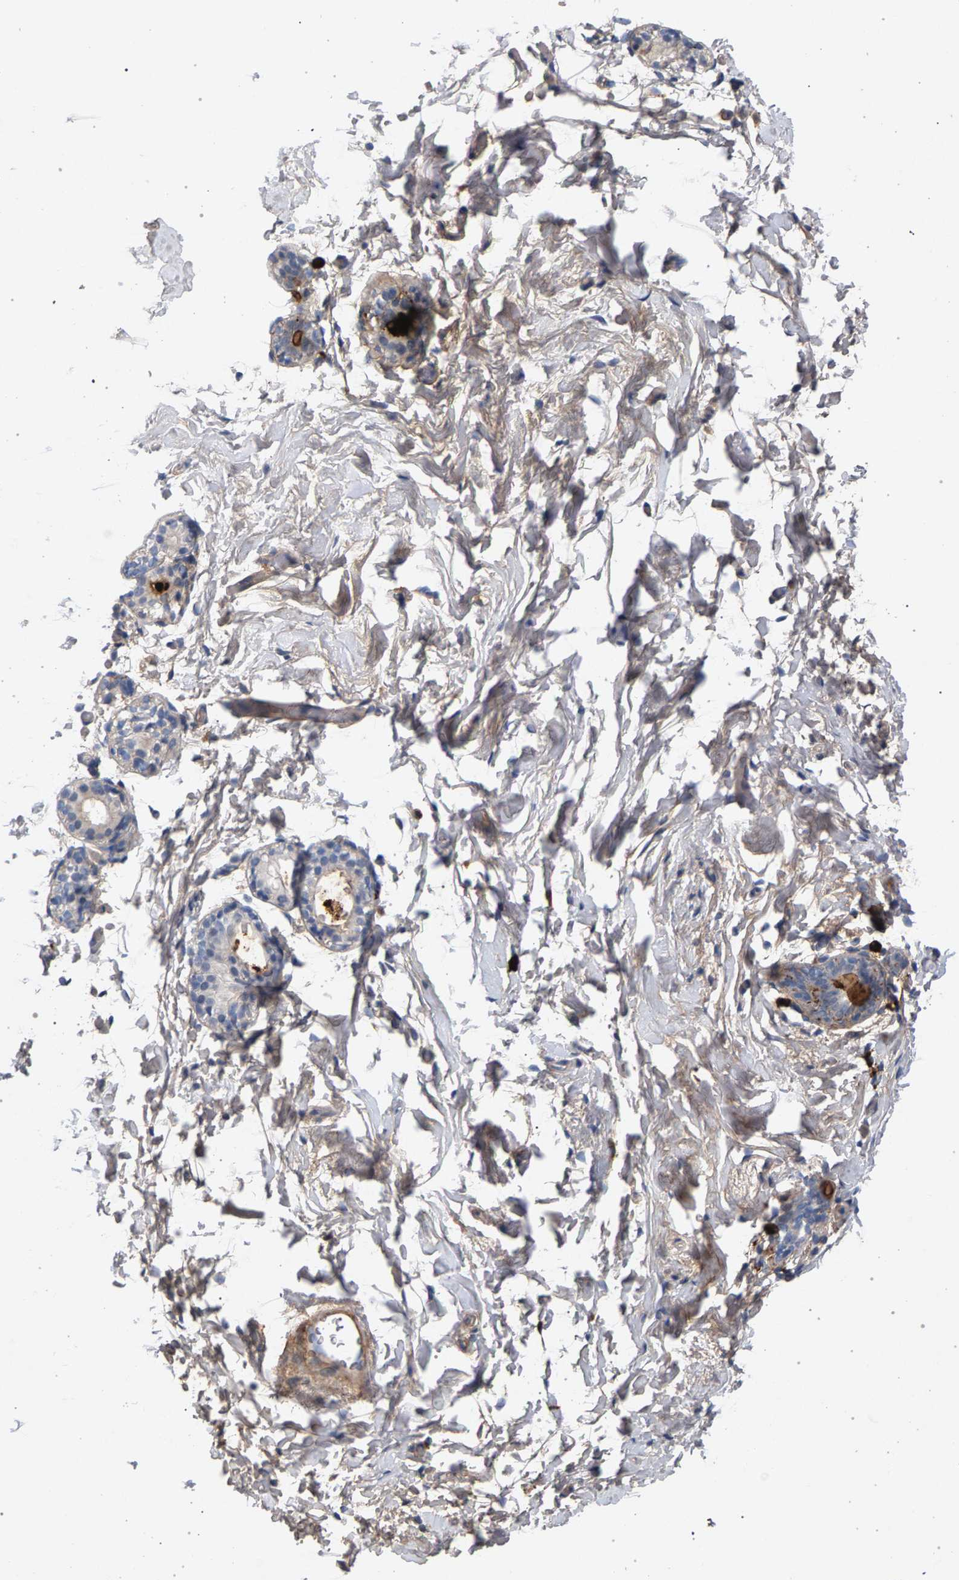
{"staining": {"intensity": "negative", "quantity": "none", "location": "none"}, "tissue": "breast", "cell_type": "Adipocytes", "image_type": "normal", "snomed": [{"axis": "morphology", "description": "Normal tissue, NOS"}, {"axis": "topography", "description": "Breast"}], "caption": "DAB immunohistochemical staining of normal breast shows no significant expression in adipocytes. (Stains: DAB (3,3'-diaminobenzidine) immunohistochemistry with hematoxylin counter stain, Microscopy: brightfield microscopy at high magnification).", "gene": "MAMDC2", "patient": {"sex": "female", "age": 62}}